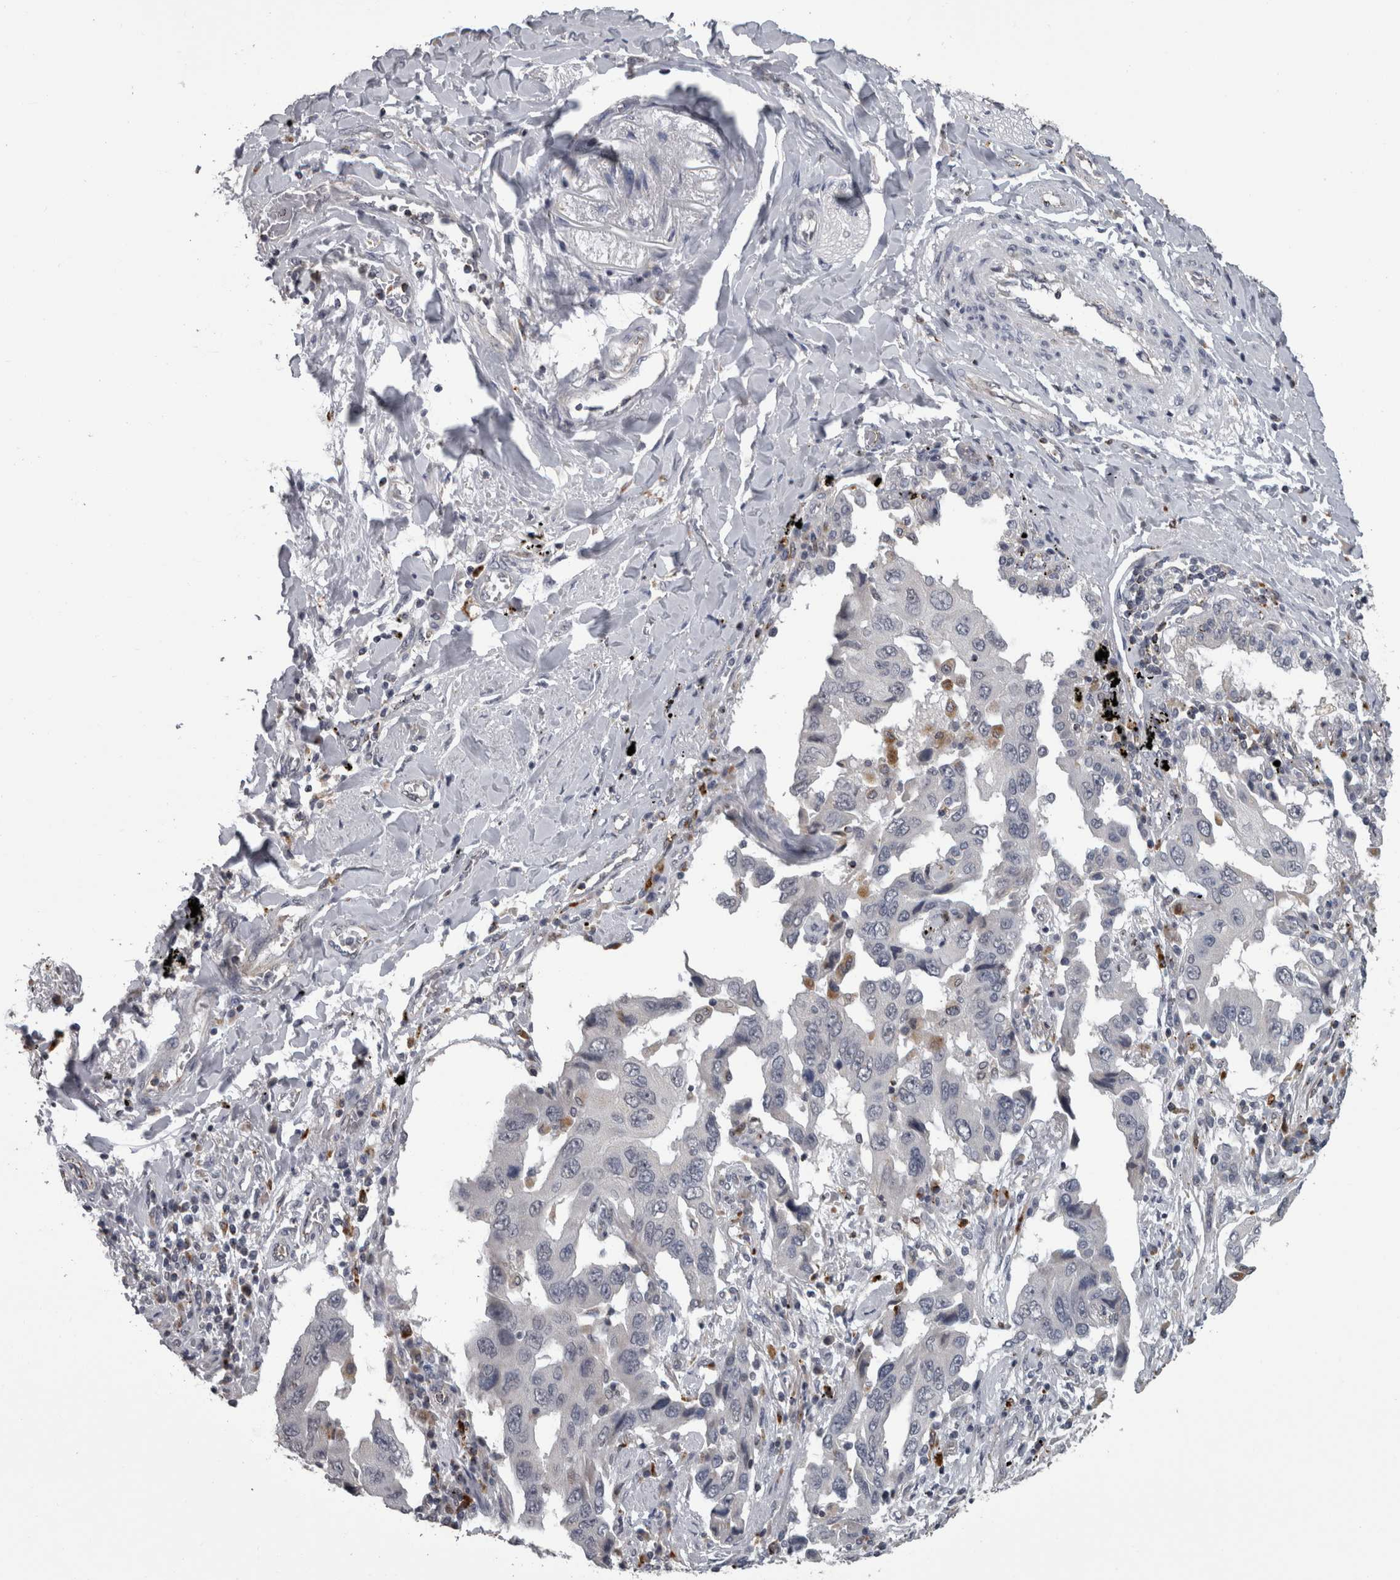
{"staining": {"intensity": "negative", "quantity": "none", "location": "none"}, "tissue": "lung cancer", "cell_type": "Tumor cells", "image_type": "cancer", "snomed": [{"axis": "morphology", "description": "Adenocarcinoma, NOS"}, {"axis": "topography", "description": "Lung"}], "caption": "Protein analysis of lung cancer (adenocarcinoma) shows no significant expression in tumor cells.", "gene": "NAAA", "patient": {"sex": "female", "age": 65}}